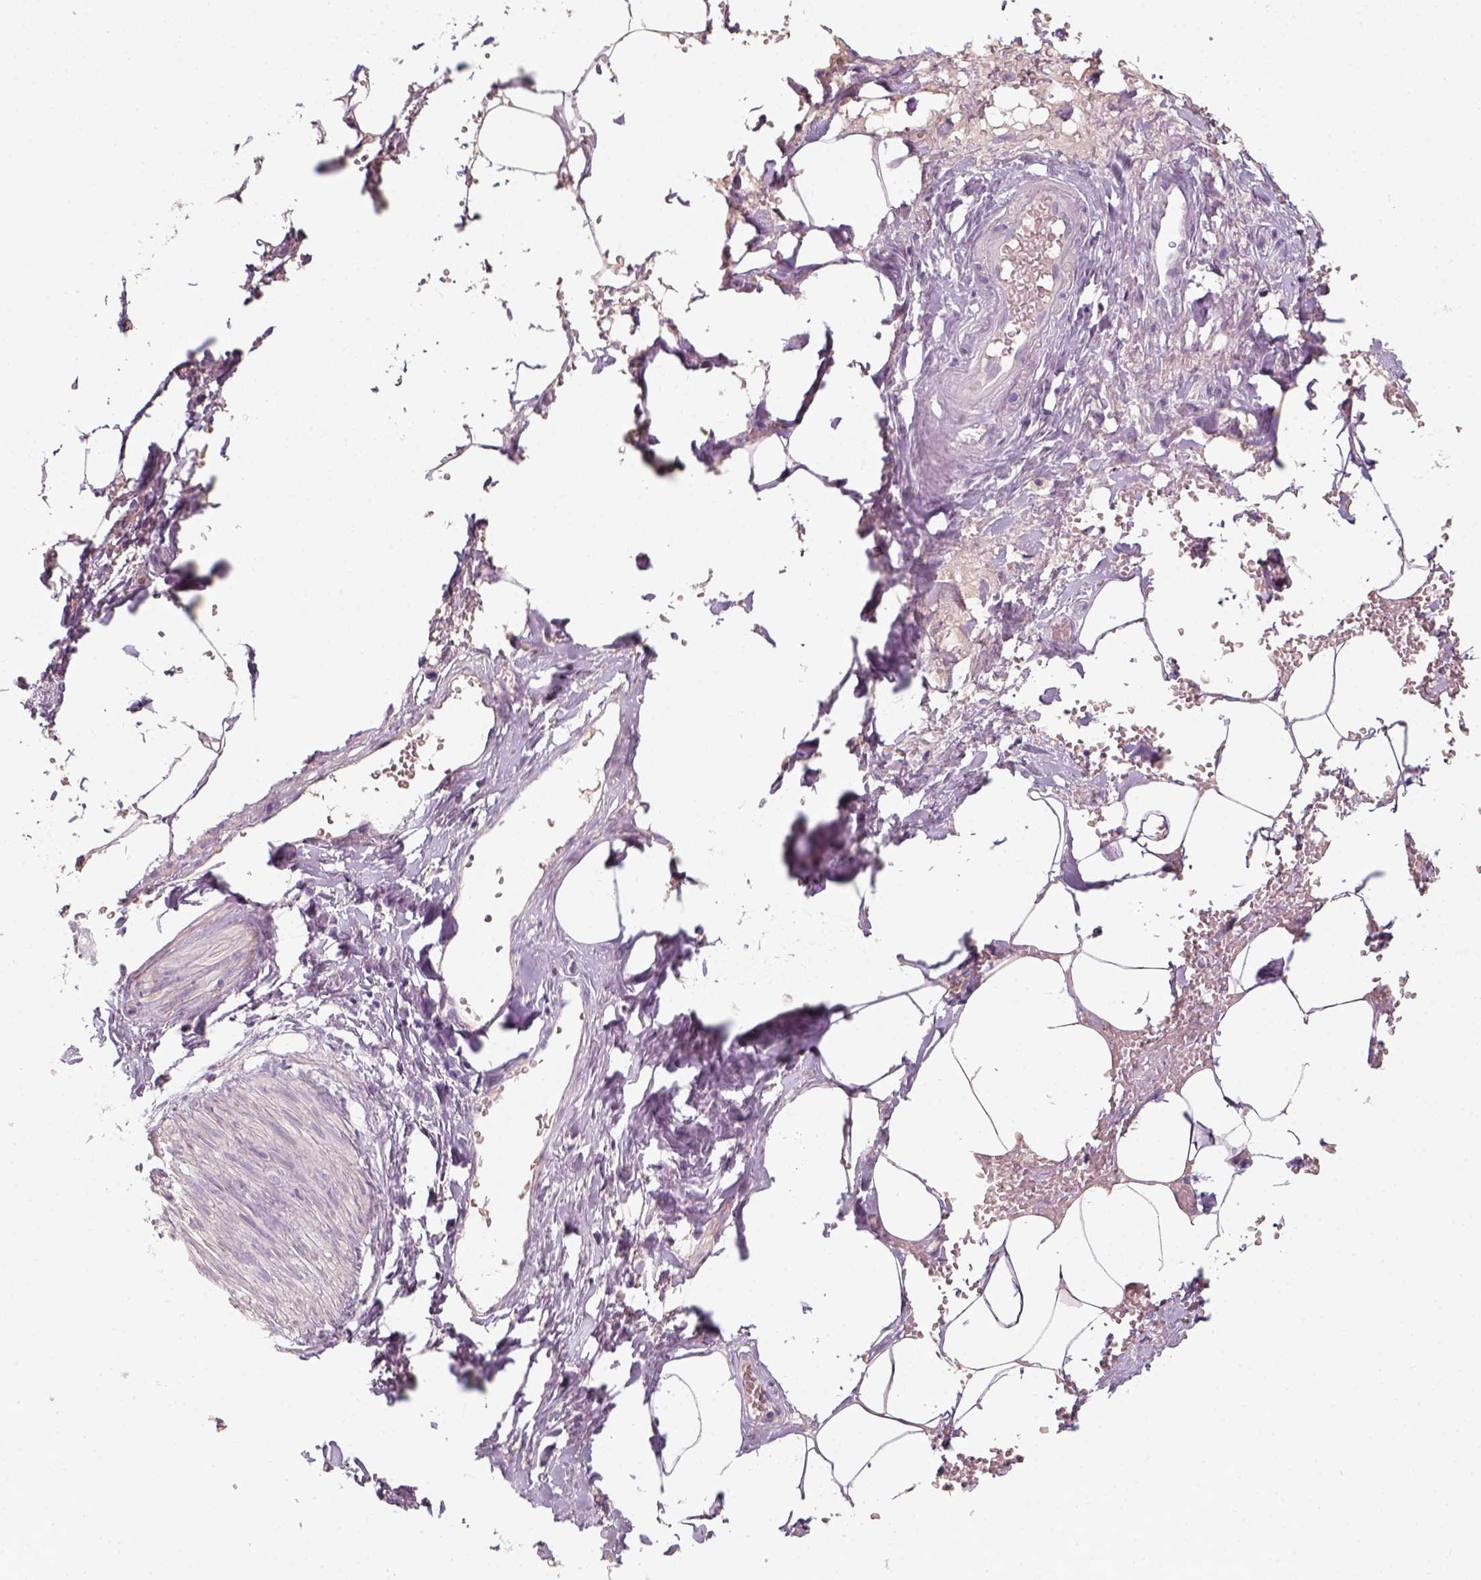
{"staining": {"intensity": "negative", "quantity": "none", "location": "none"}, "tissue": "adipose tissue", "cell_type": "Adipocytes", "image_type": "normal", "snomed": [{"axis": "morphology", "description": "Normal tissue, NOS"}, {"axis": "topography", "description": "Prostate"}, {"axis": "topography", "description": "Peripheral nerve tissue"}], "caption": "DAB (3,3'-diaminobenzidine) immunohistochemical staining of benign adipose tissue shows no significant expression in adipocytes.", "gene": "AQP9", "patient": {"sex": "male", "age": 55}}